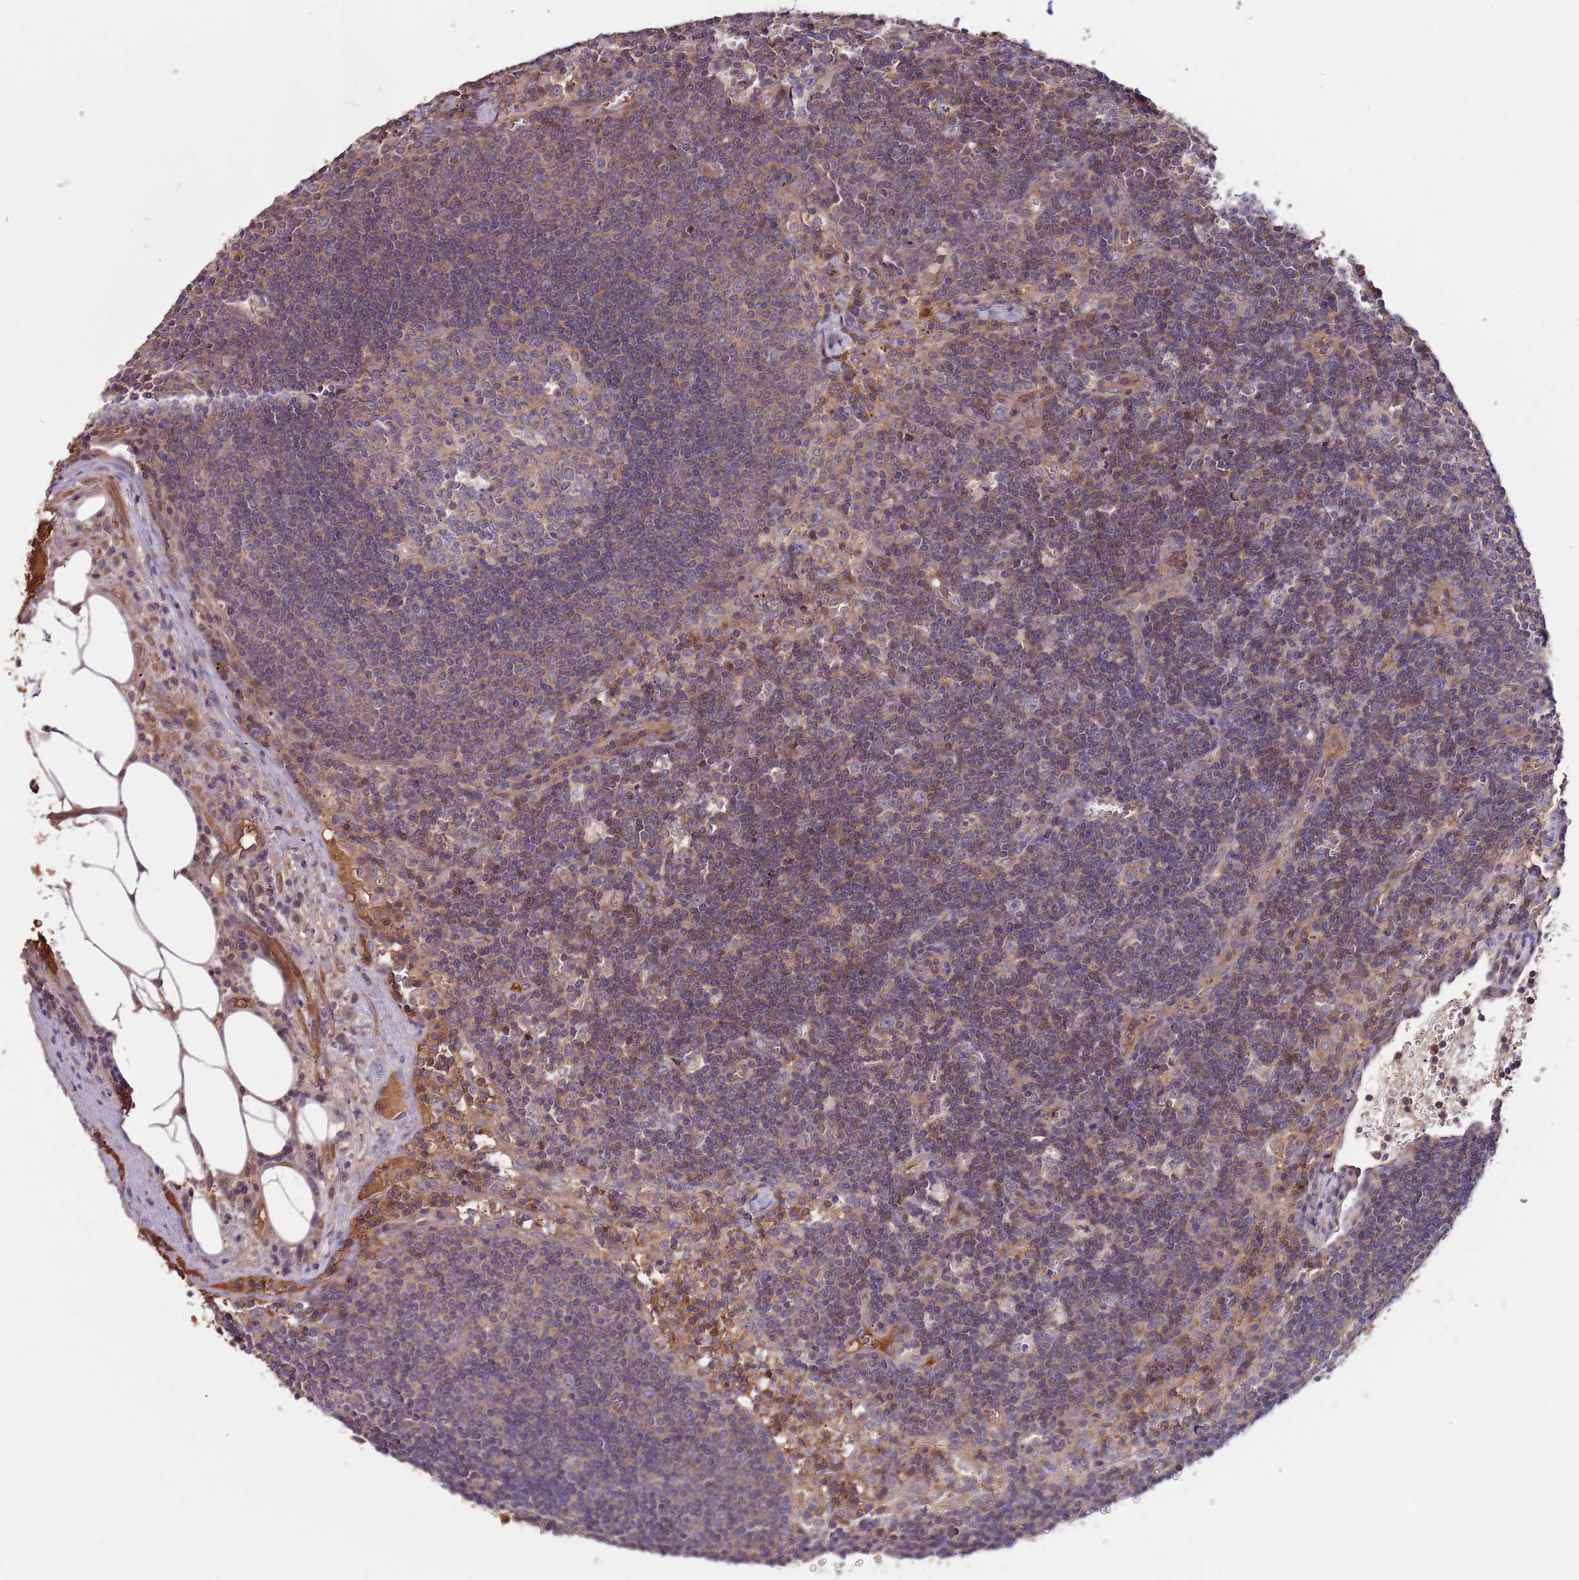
{"staining": {"intensity": "negative", "quantity": "none", "location": "none"}, "tissue": "lymph node", "cell_type": "Germinal center cells", "image_type": "normal", "snomed": [{"axis": "morphology", "description": "Normal tissue, NOS"}, {"axis": "topography", "description": "Lymph node"}], "caption": "A high-resolution histopathology image shows immunohistochemistry (IHC) staining of normal lymph node, which exhibits no significant positivity in germinal center cells.", "gene": "DENR", "patient": {"sex": "male", "age": 58}}